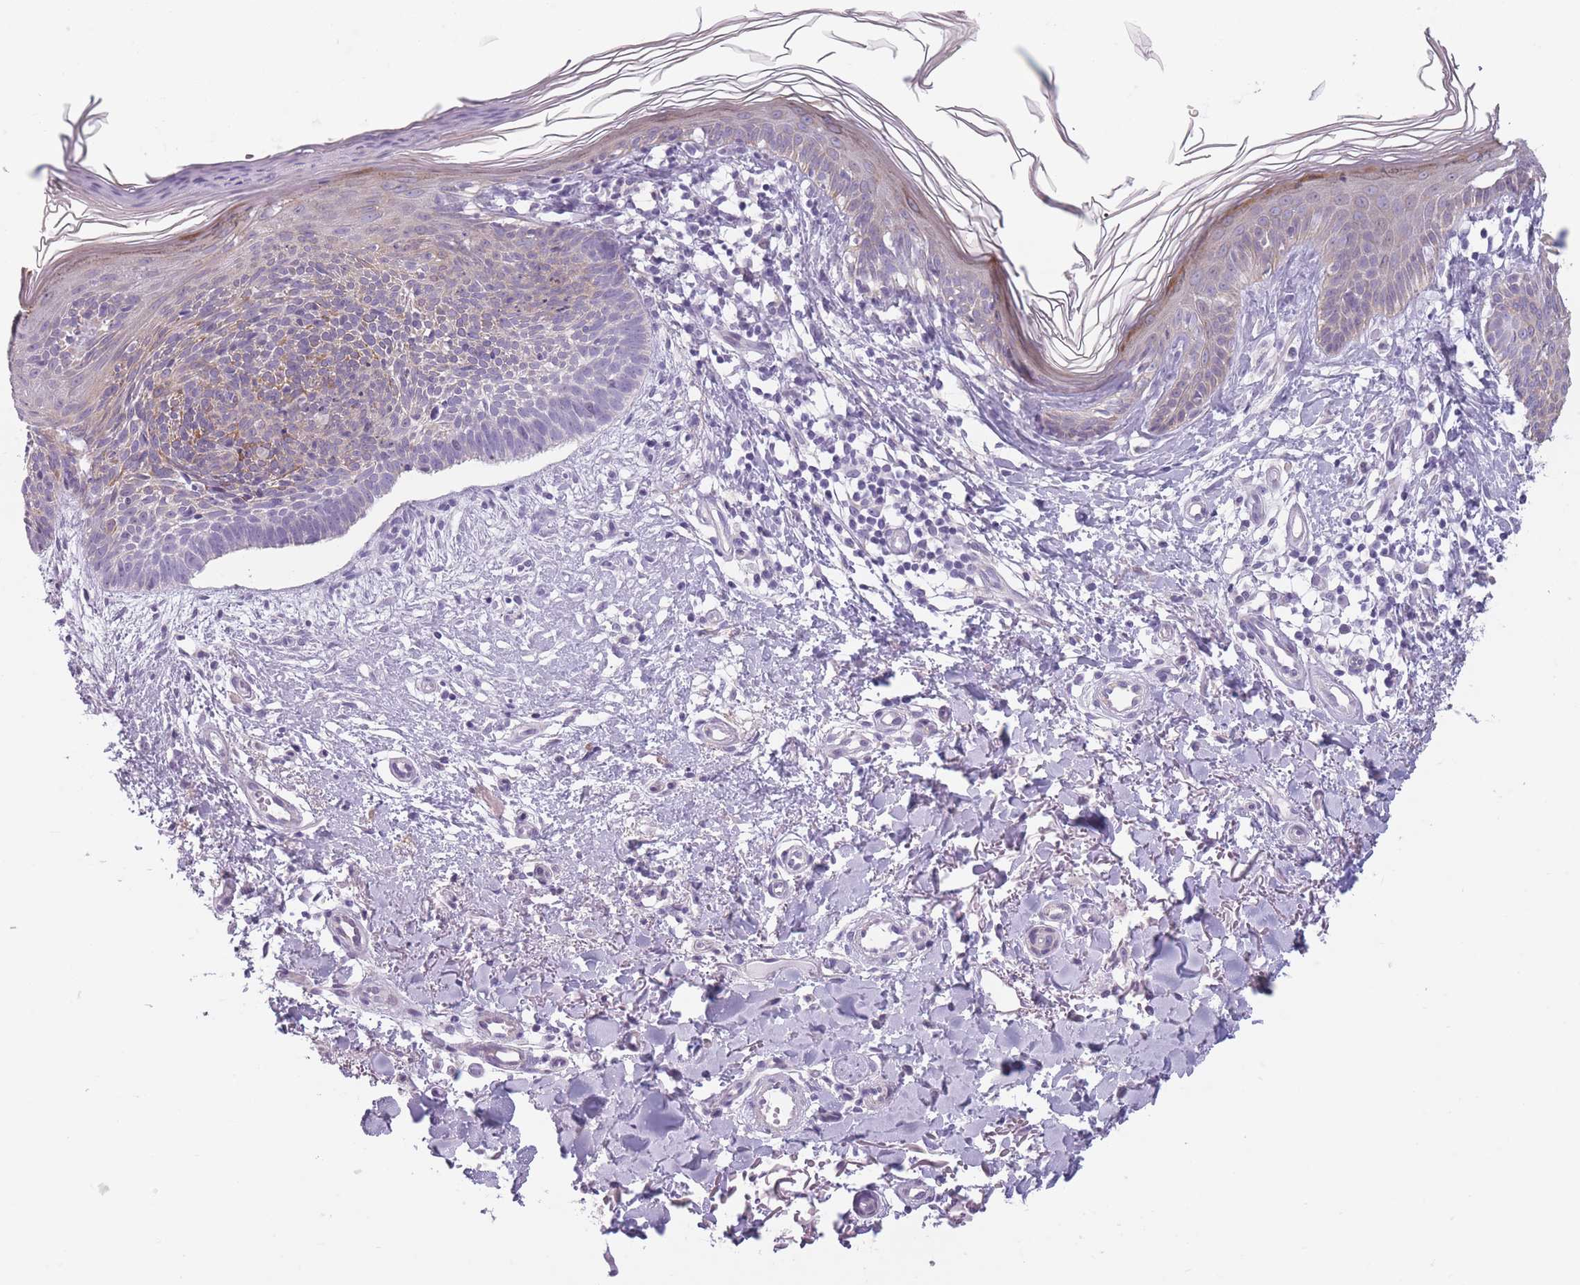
{"staining": {"intensity": "moderate", "quantity": "<25%", "location": "cytoplasmic/membranous"}, "tissue": "skin cancer", "cell_type": "Tumor cells", "image_type": "cancer", "snomed": [{"axis": "morphology", "description": "Basal cell carcinoma"}, {"axis": "topography", "description": "Skin"}], "caption": "Moderate cytoplasmic/membranous protein staining is identified in approximately <25% of tumor cells in skin cancer (basal cell carcinoma). (brown staining indicates protein expression, while blue staining denotes nuclei).", "gene": "TMEM236", "patient": {"sex": "male", "age": 78}}